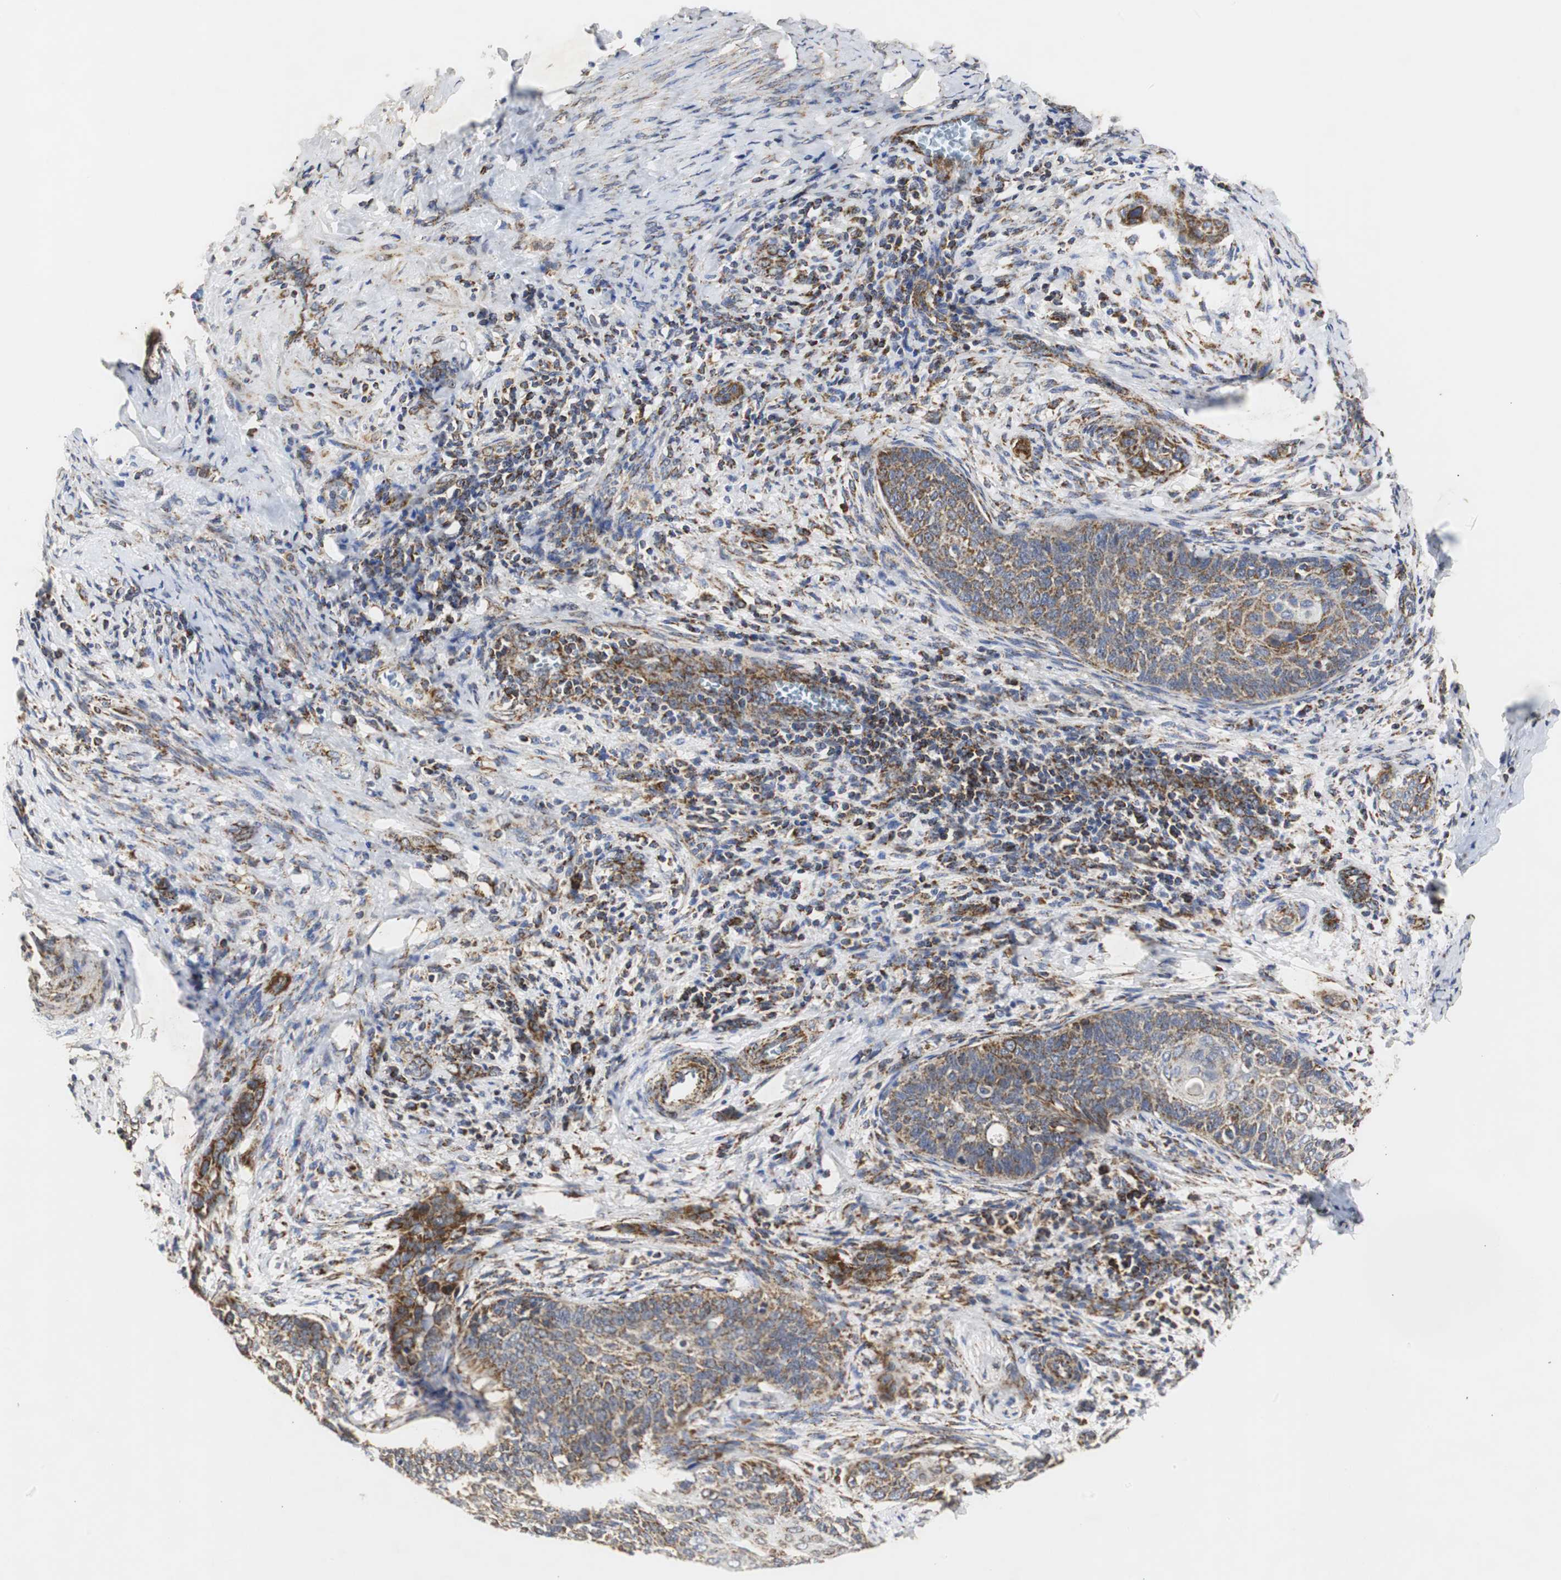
{"staining": {"intensity": "moderate", "quantity": ">75%", "location": "cytoplasmic/membranous"}, "tissue": "cervical cancer", "cell_type": "Tumor cells", "image_type": "cancer", "snomed": [{"axis": "morphology", "description": "Squamous cell carcinoma, NOS"}, {"axis": "topography", "description": "Cervix"}], "caption": "IHC micrograph of human cervical cancer (squamous cell carcinoma) stained for a protein (brown), which exhibits medium levels of moderate cytoplasmic/membranous staining in about >75% of tumor cells.", "gene": "HSD17B10", "patient": {"sex": "female", "age": 33}}